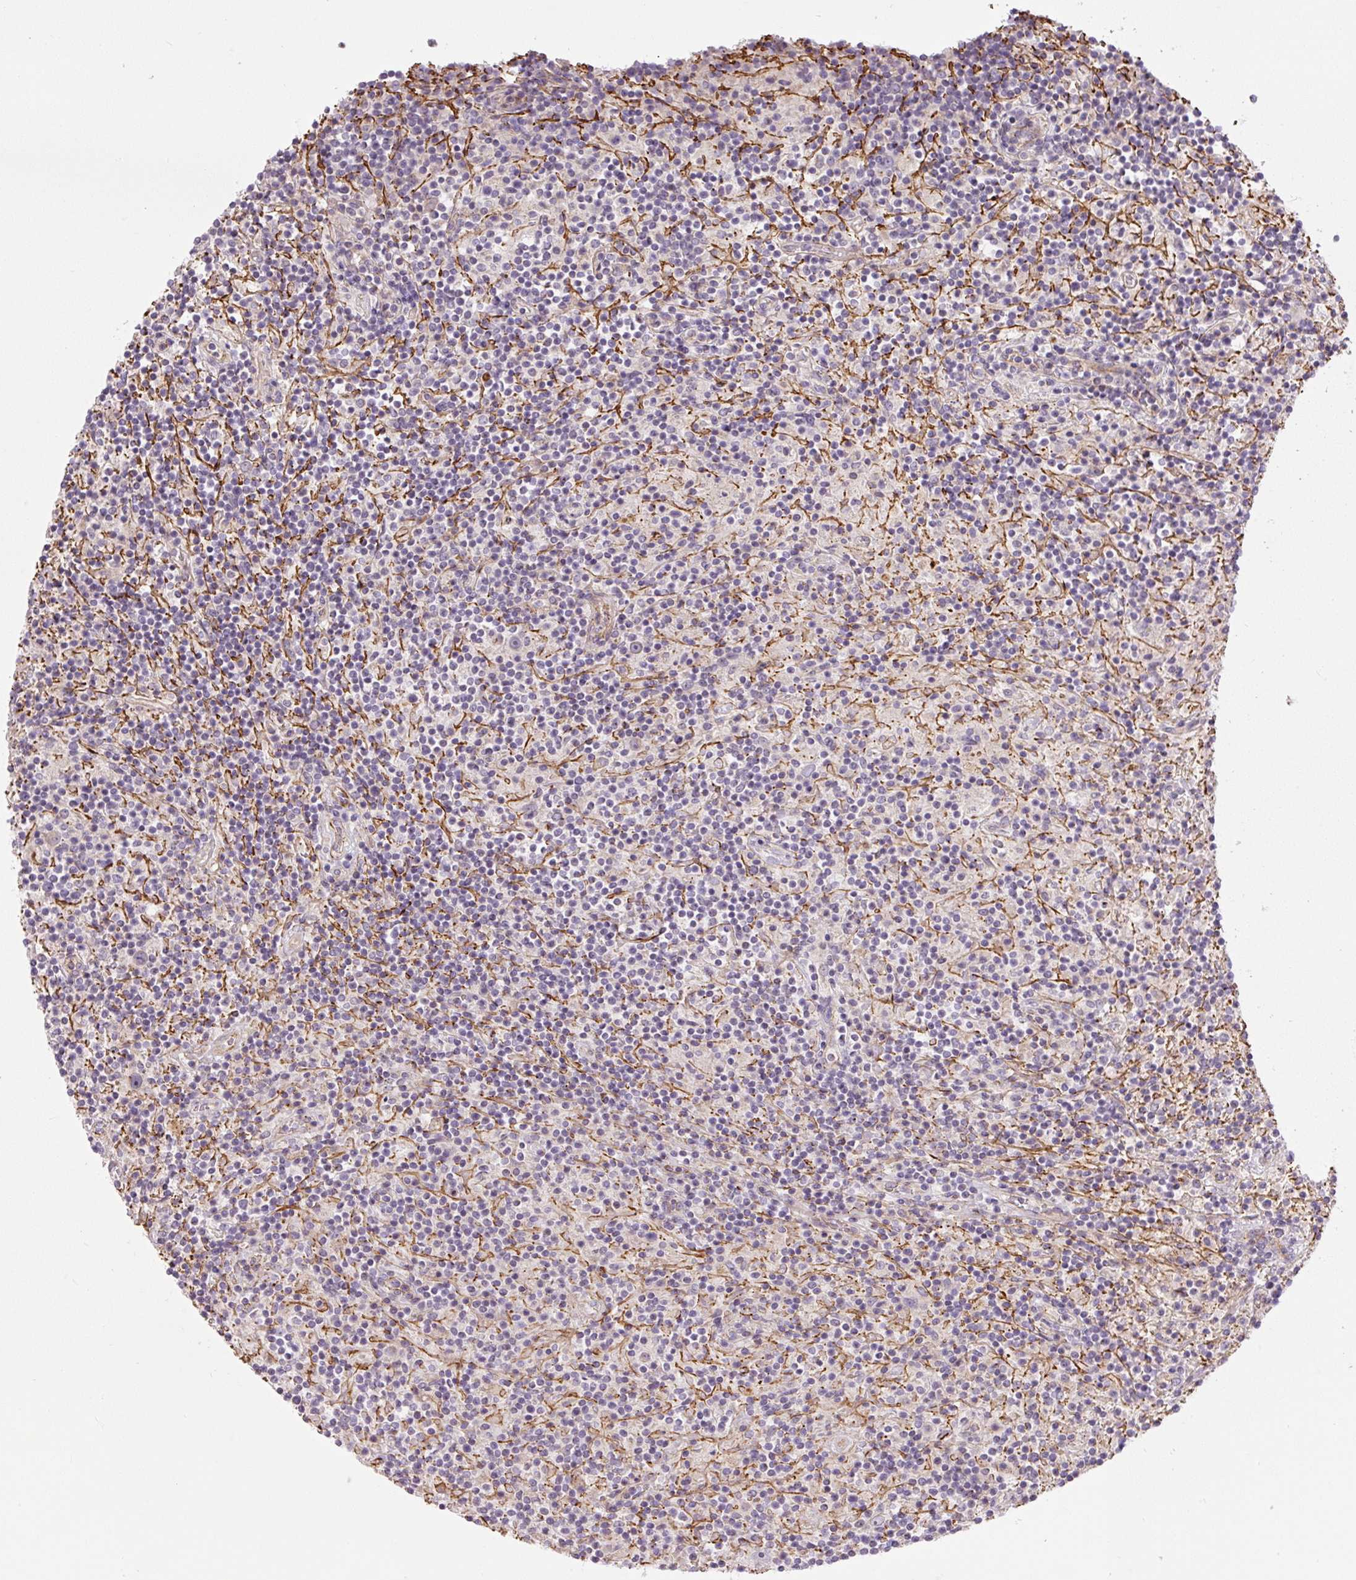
{"staining": {"intensity": "negative", "quantity": "none", "location": "none"}, "tissue": "lymphoma", "cell_type": "Tumor cells", "image_type": "cancer", "snomed": [{"axis": "morphology", "description": "Hodgkin's disease, NOS"}, {"axis": "topography", "description": "Lymph node"}], "caption": "This is an immunohistochemistry histopathology image of human lymphoma. There is no positivity in tumor cells.", "gene": "CCNI2", "patient": {"sex": "male", "age": 70}}